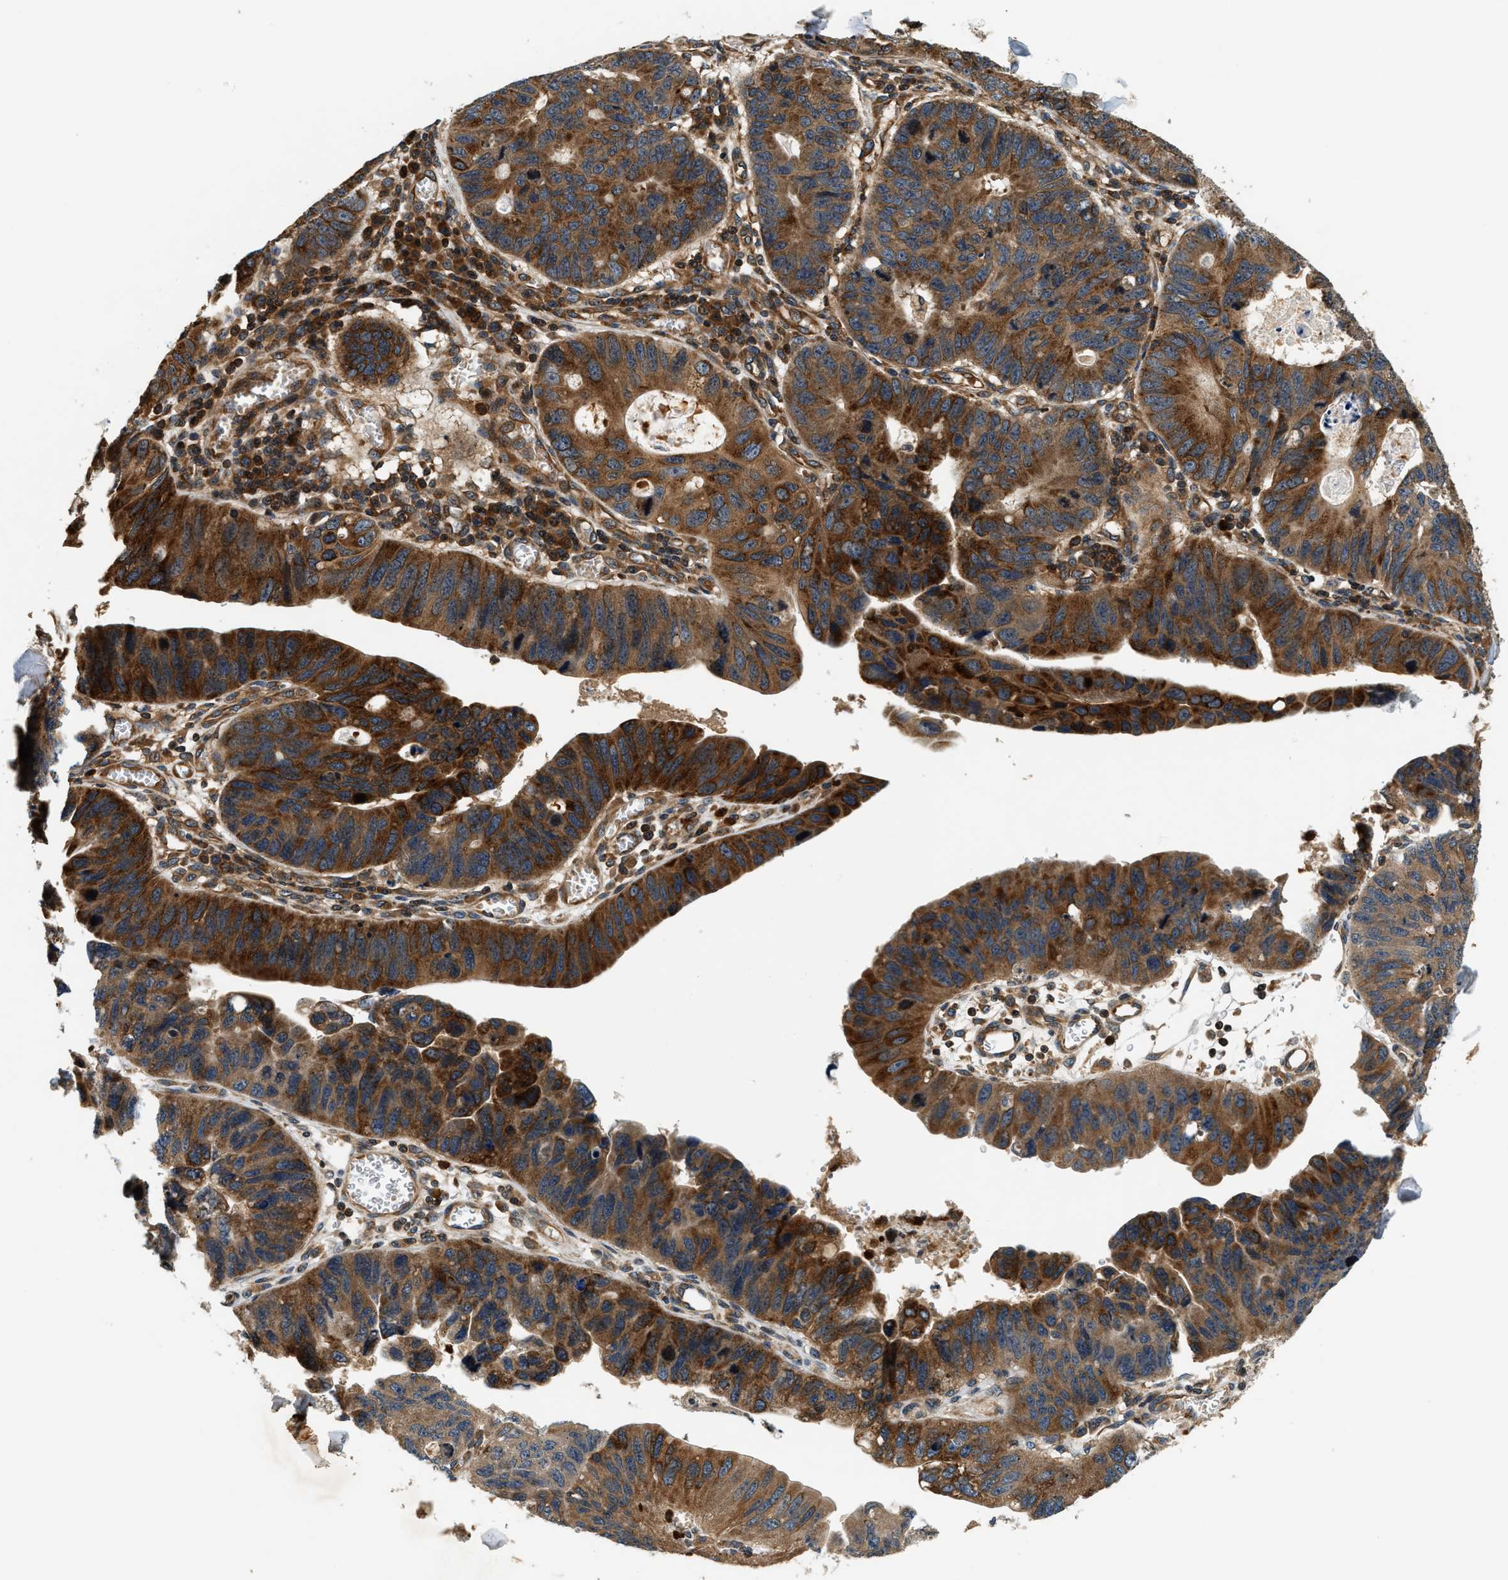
{"staining": {"intensity": "strong", "quantity": ">75%", "location": "cytoplasmic/membranous"}, "tissue": "stomach cancer", "cell_type": "Tumor cells", "image_type": "cancer", "snomed": [{"axis": "morphology", "description": "Adenocarcinoma, NOS"}, {"axis": "topography", "description": "Stomach"}], "caption": "This histopathology image shows immunohistochemistry (IHC) staining of stomach cancer (adenocarcinoma), with high strong cytoplasmic/membranous expression in approximately >75% of tumor cells.", "gene": "SAMD9", "patient": {"sex": "male", "age": 59}}